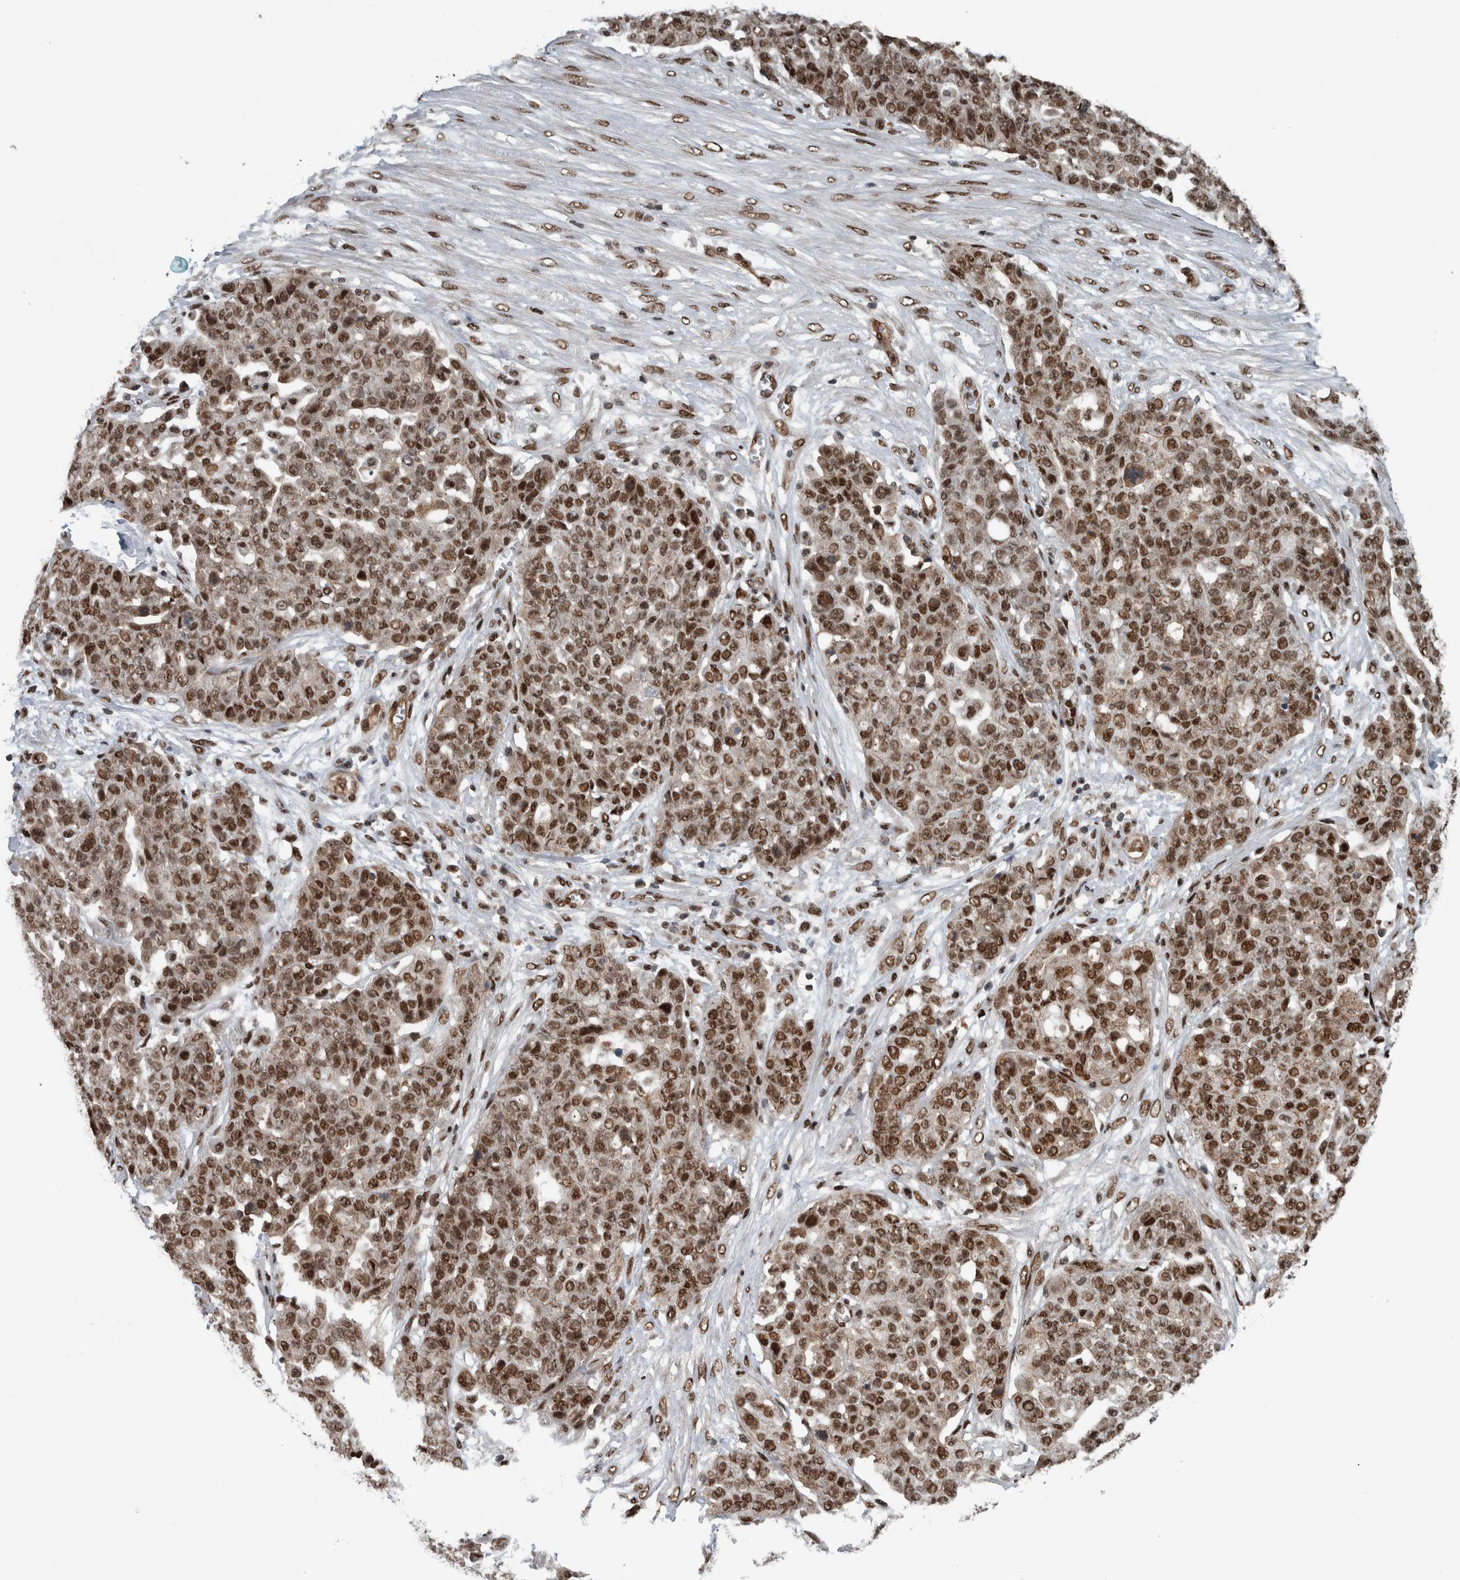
{"staining": {"intensity": "moderate", "quantity": ">75%", "location": "nuclear"}, "tissue": "ovarian cancer", "cell_type": "Tumor cells", "image_type": "cancer", "snomed": [{"axis": "morphology", "description": "Cystadenocarcinoma, serous, NOS"}, {"axis": "topography", "description": "Soft tissue"}, {"axis": "topography", "description": "Ovary"}], "caption": "The immunohistochemical stain highlights moderate nuclear expression in tumor cells of serous cystadenocarcinoma (ovarian) tissue.", "gene": "FAM135B", "patient": {"sex": "female", "age": 57}}